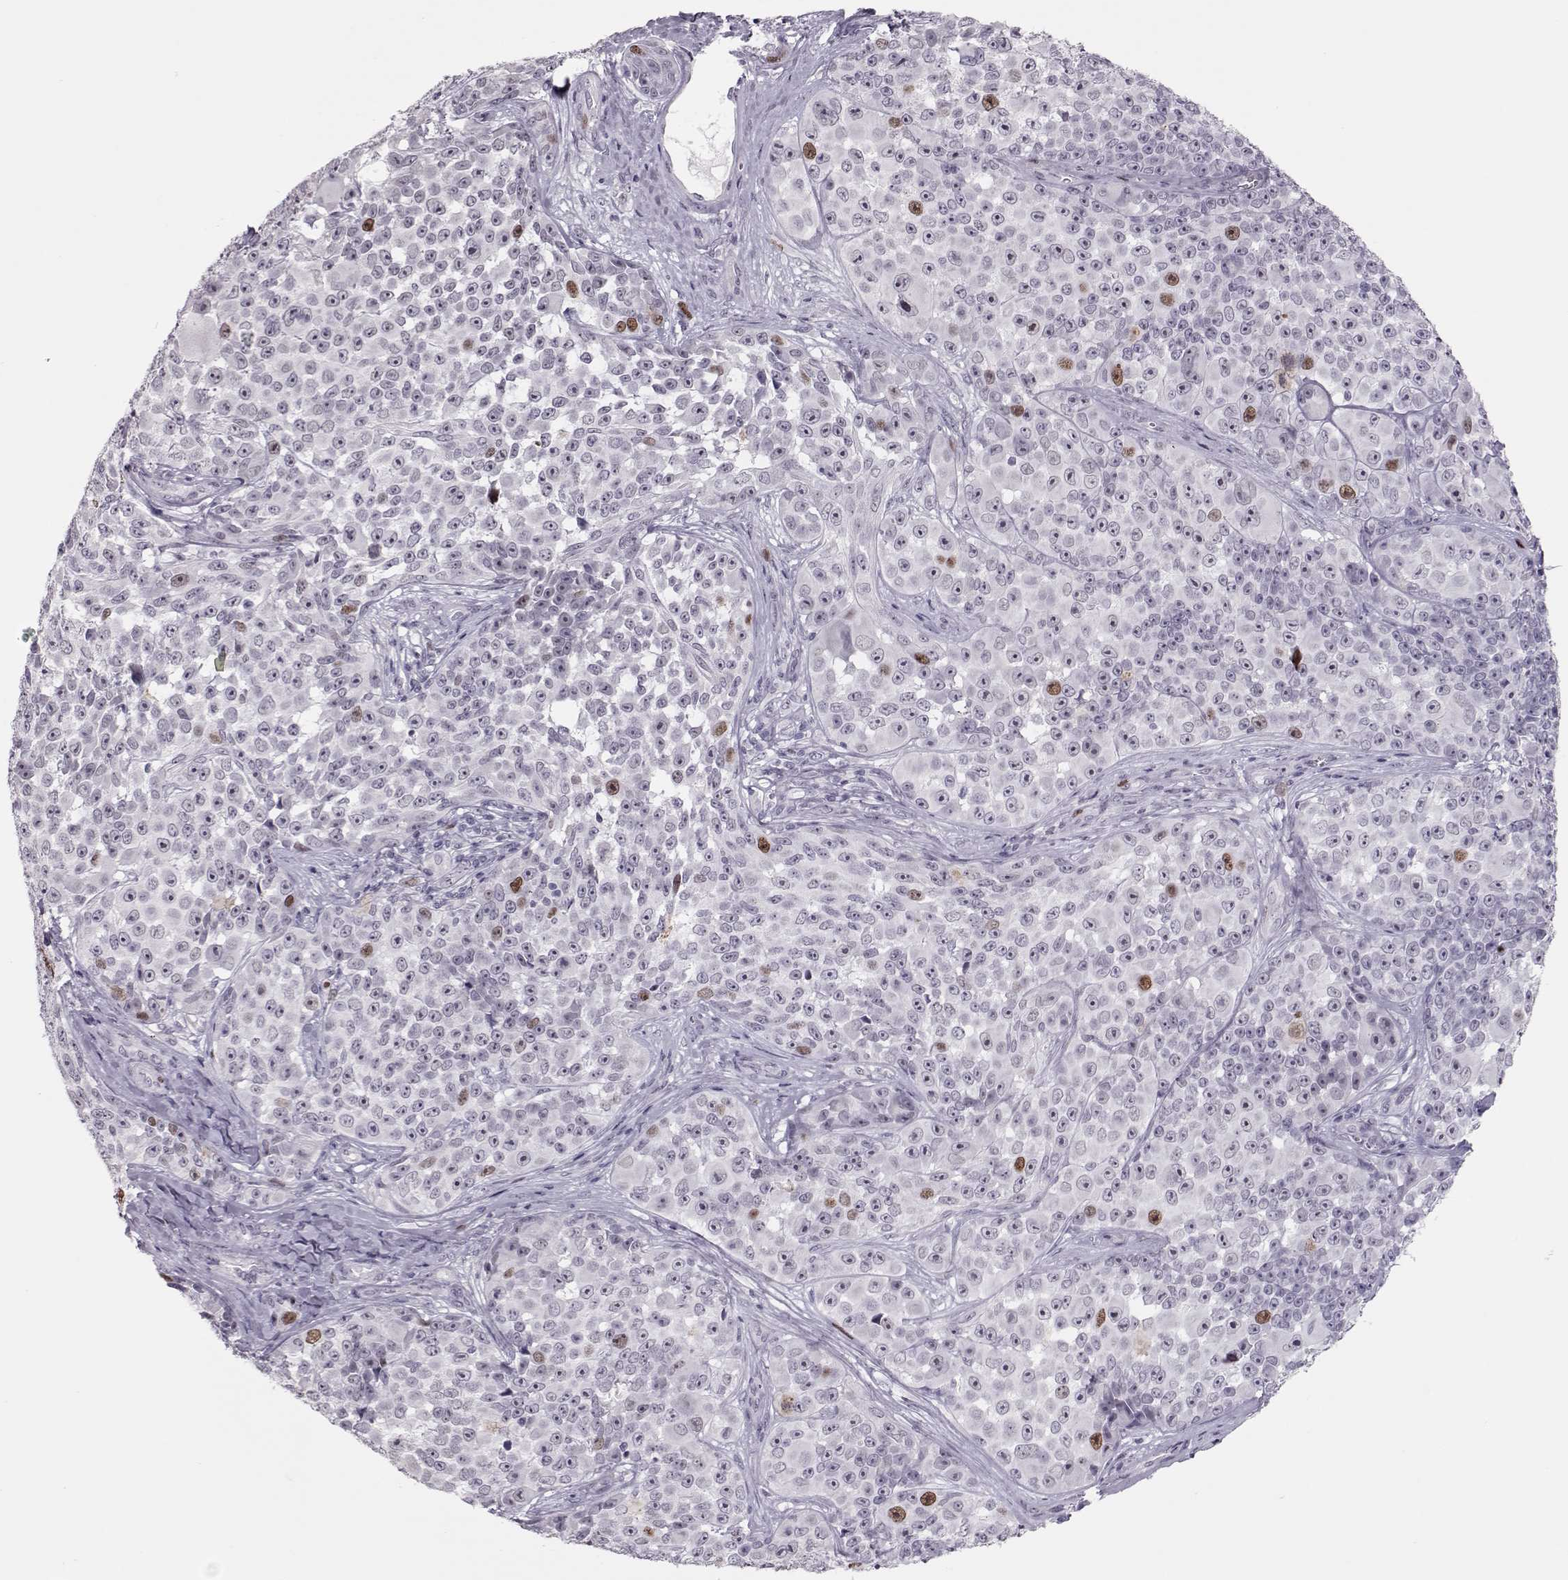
{"staining": {"intensity": "moderate", "quantity": "<25%", "location": "nuclear"}, "tissue": "melanoma", "cell_type": "Tumor cells", "image_type": "cancer", "snomed": [{"axis": "morphology", "description": "Malignant melanoma, NOS"}, {"axis": "topography", "description": "Skin"}], "caption": "Protein expression analysis of human melanoma reveals moderate nuclear positivity in about <25% of tumor cells.", "gene": "SGO1", "patient": {"sex": "female", "age": 88}}